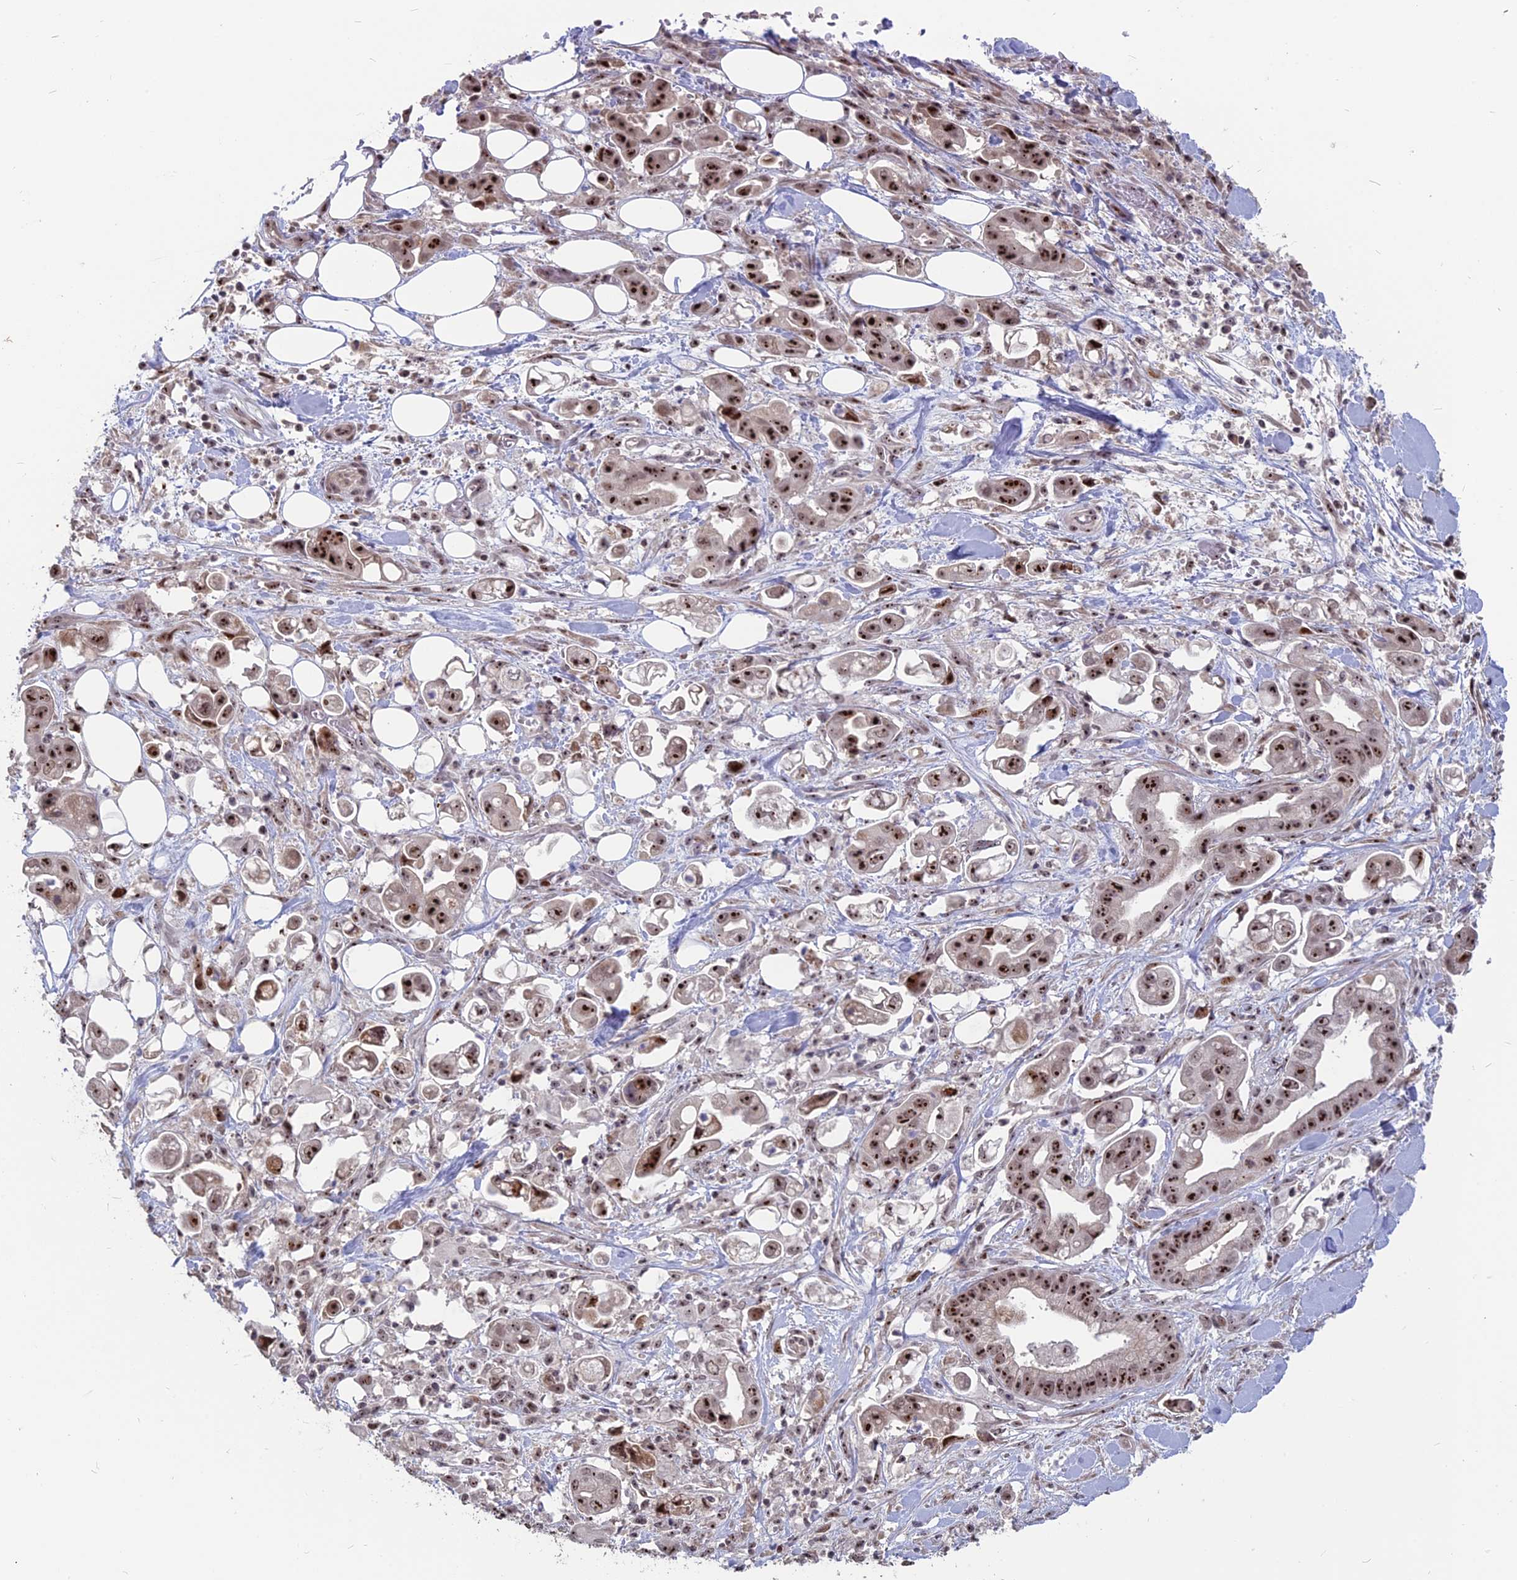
{"staining": {"intensity": "strong", "quantity": ">75%", "location": "nuclear"}, "tissue": "stomach cancer", "cell_type": "Tumor cells", "image_type": "cancer", "snomed": [{"axis": "morphology", "description": "Adenocarcinoma, NOS"}, {"axis": "topography", "description": "Stomach"}], "caption": "This image reveals adenocarcinoma (stomach) stained with IHC to label a protein in brown. The nuclear of tumor cells show strong positivity for the protein. Nuclei are counter-stained blue.", "gene": "FAM131A", "patient": {"sex": "male", "age": 62}}